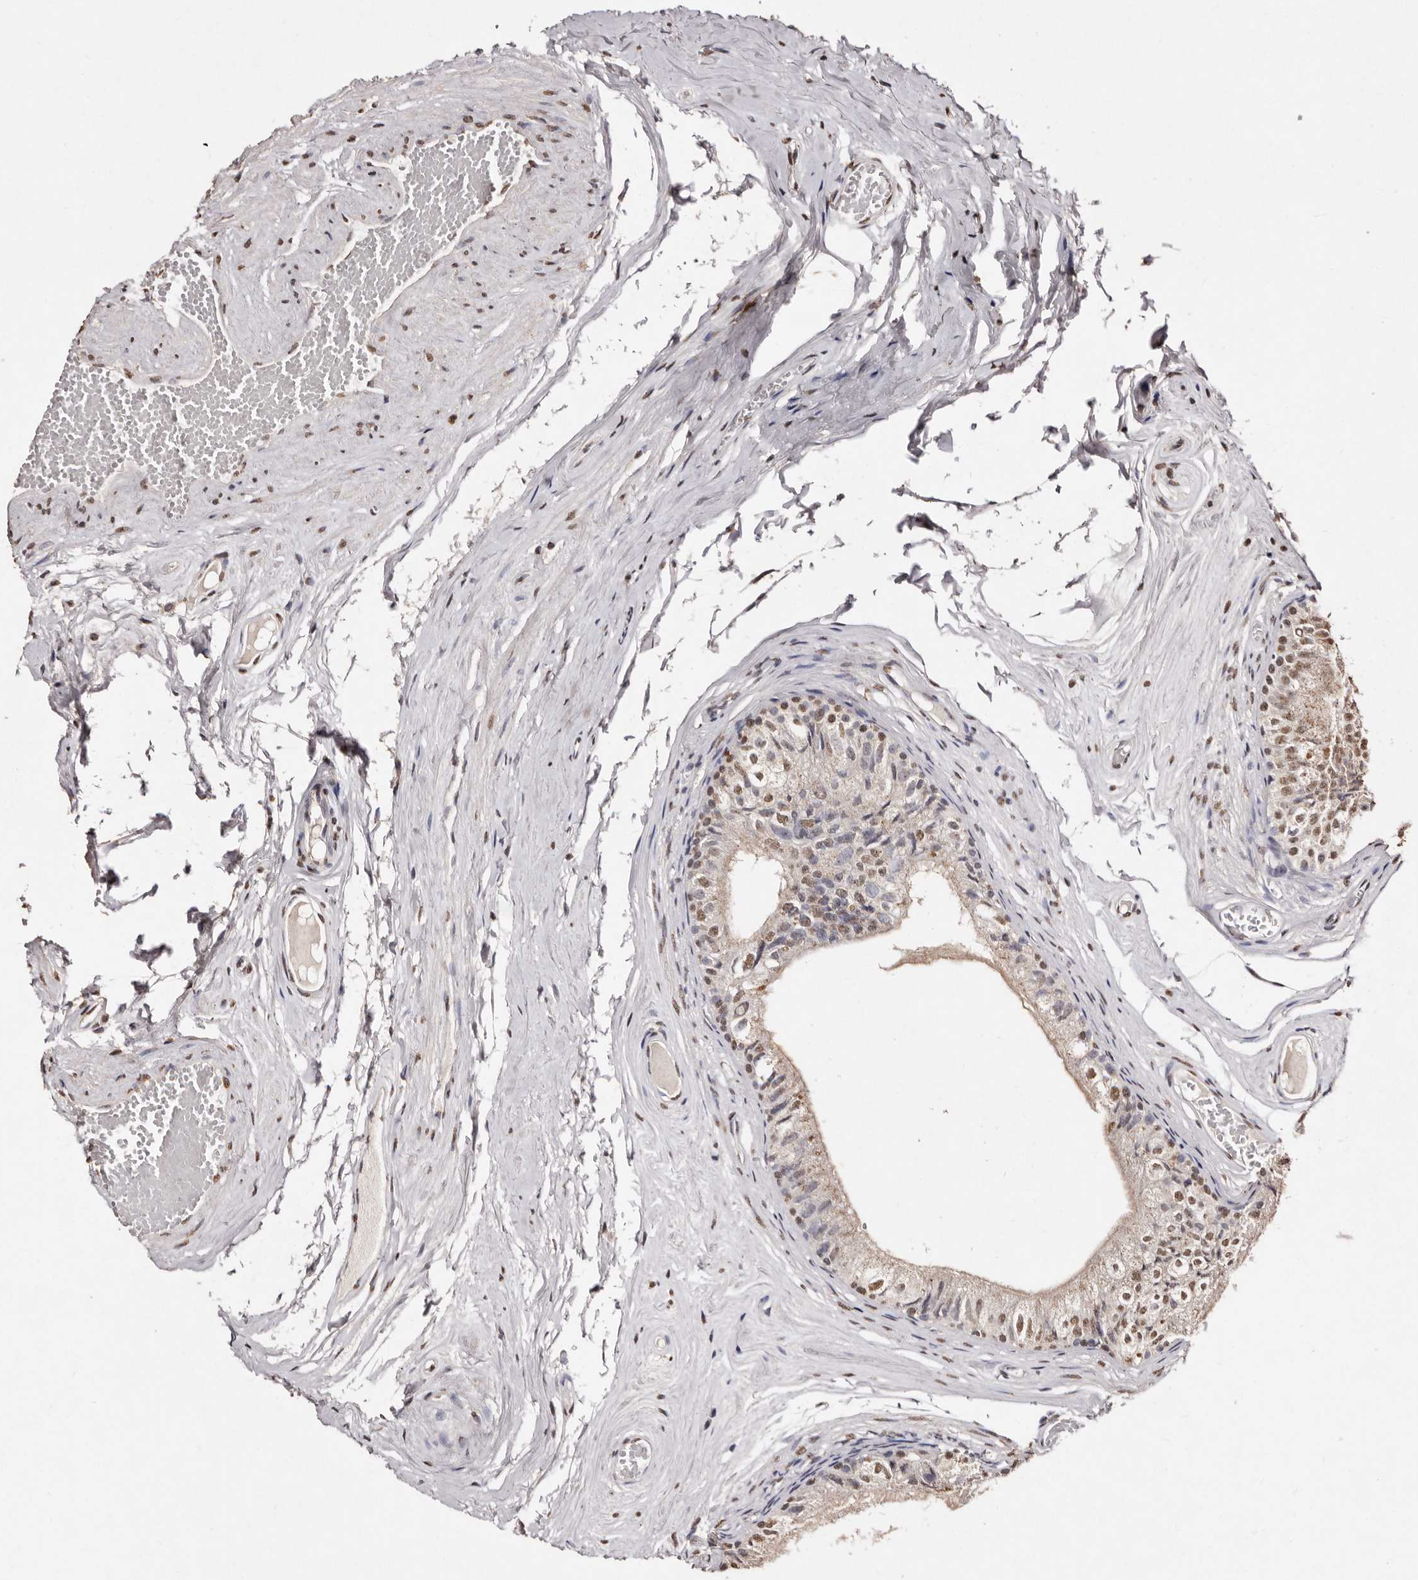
{"staining": {"intensity": "moderate", "quantity": "25%-75%", "location": "nuclear"}, "tissue": "epididymis", "cell_type": "Glandular cells", "image_type": "normal", "snomed": [{"axis": "morphology", "description": "Normal tissue, NOS"}, {"axis": "topography", "description": "Epididymis"}], "caption": "Glandular cells demonstrate medium levels of moderate nuclear expression in approximately 25%-75% of cells in normal epididymis.", "gene": "ERBB4", "patient": {"sex": "male", "age": 79}}